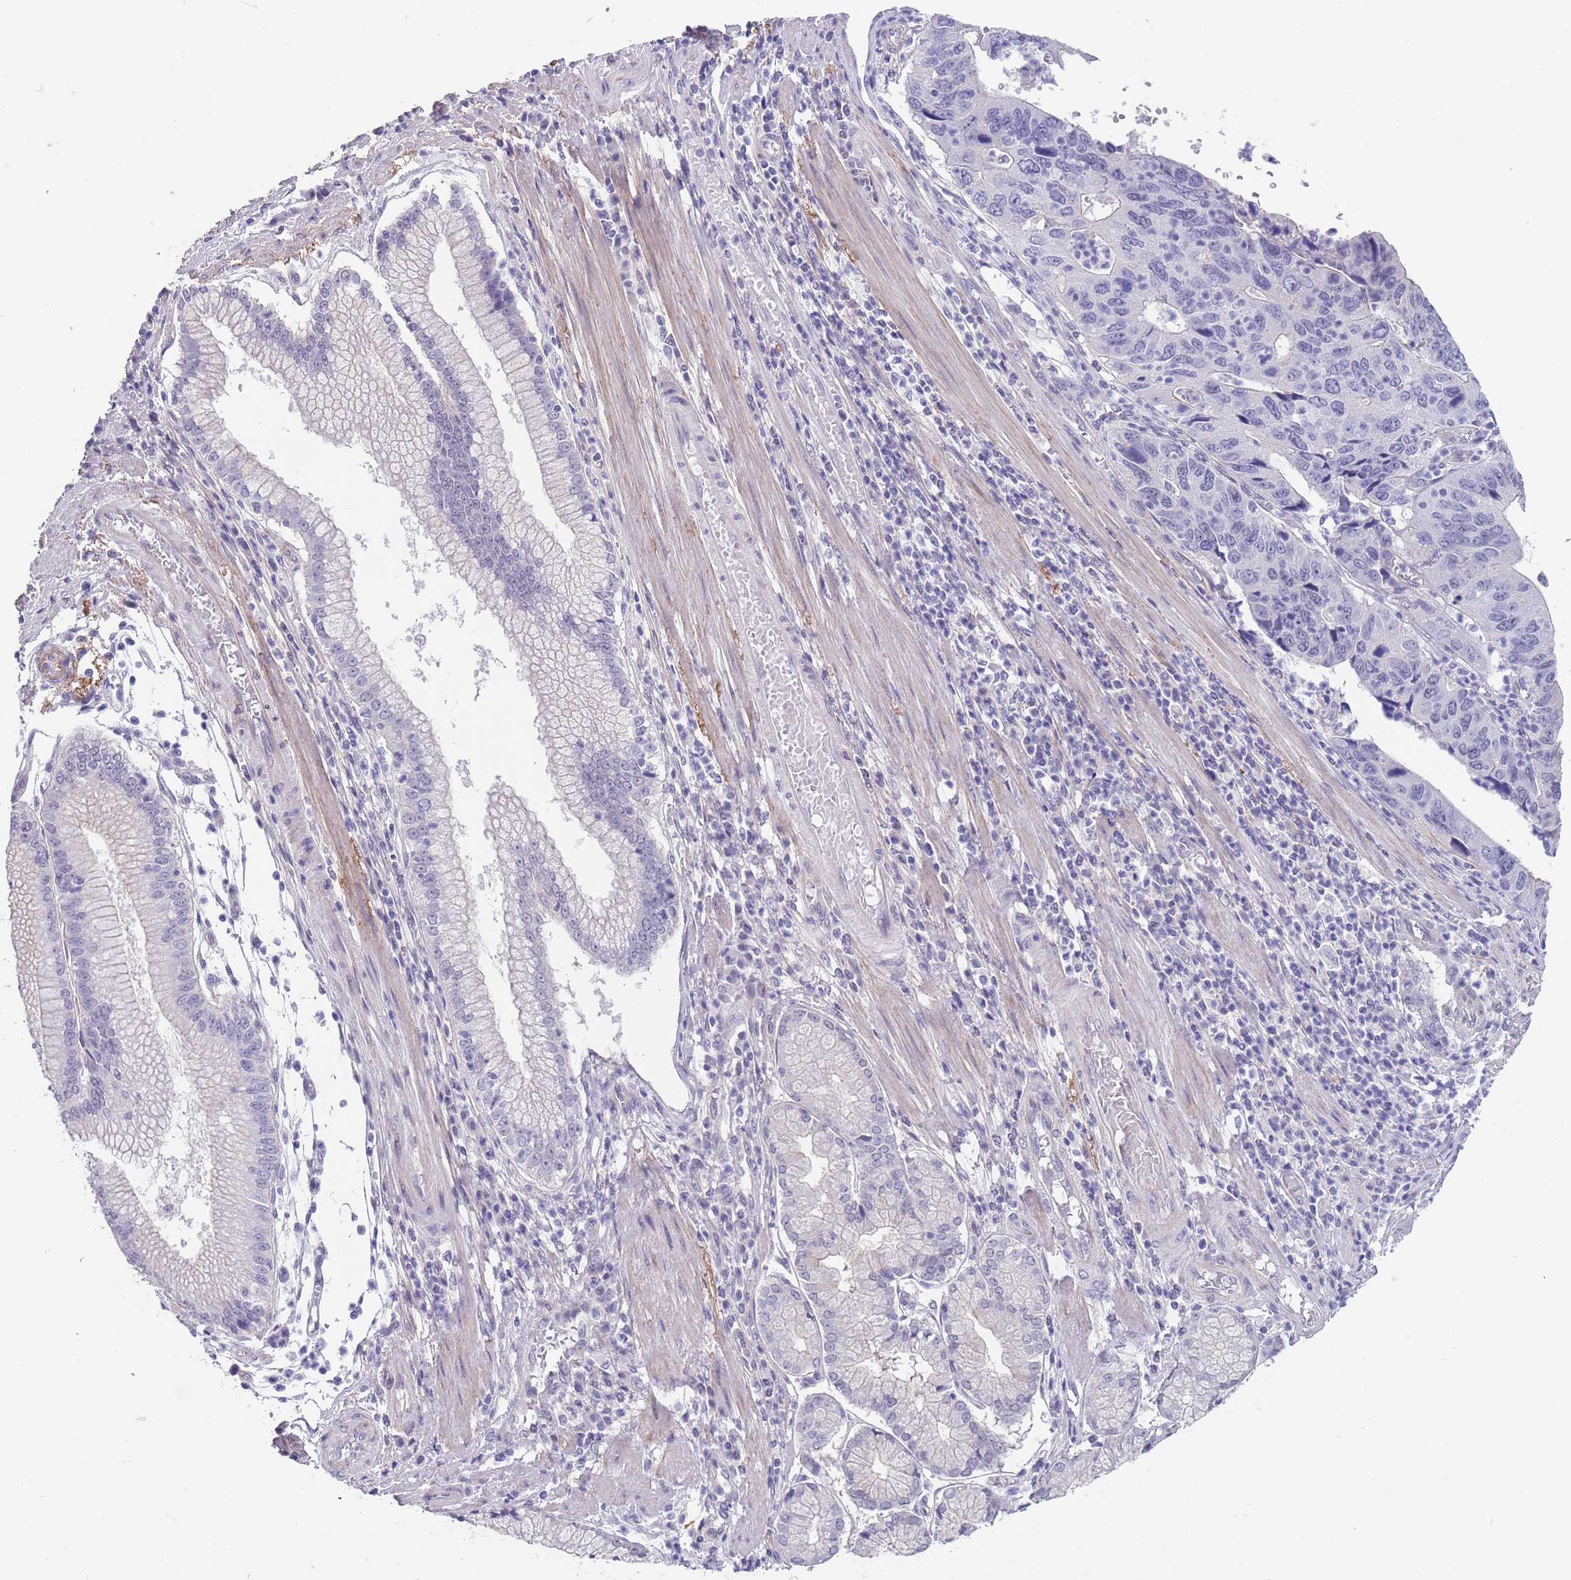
{"staining": {"intensity": "negative", "quantity": "none", "location": "none"}, "tissue": "stomach cancer", "cell_type": "Tumor cells", "image_type": "cancer", "snomed": [{"axis": "morphology", "description": "Adenocarcinoma, NOS"}, {"axis": "topography", "description": "Stomach"}], "caption": "The histopathology image reveals no staining of tumor cells in stomach cancer (adenocarcinoma). (Brightfield microscopy of DAB (3,3'-diaminobenzidine) IHC at high magnification).", "gene": "RNF169", "patient": {"sex": "male", "age": 59}}